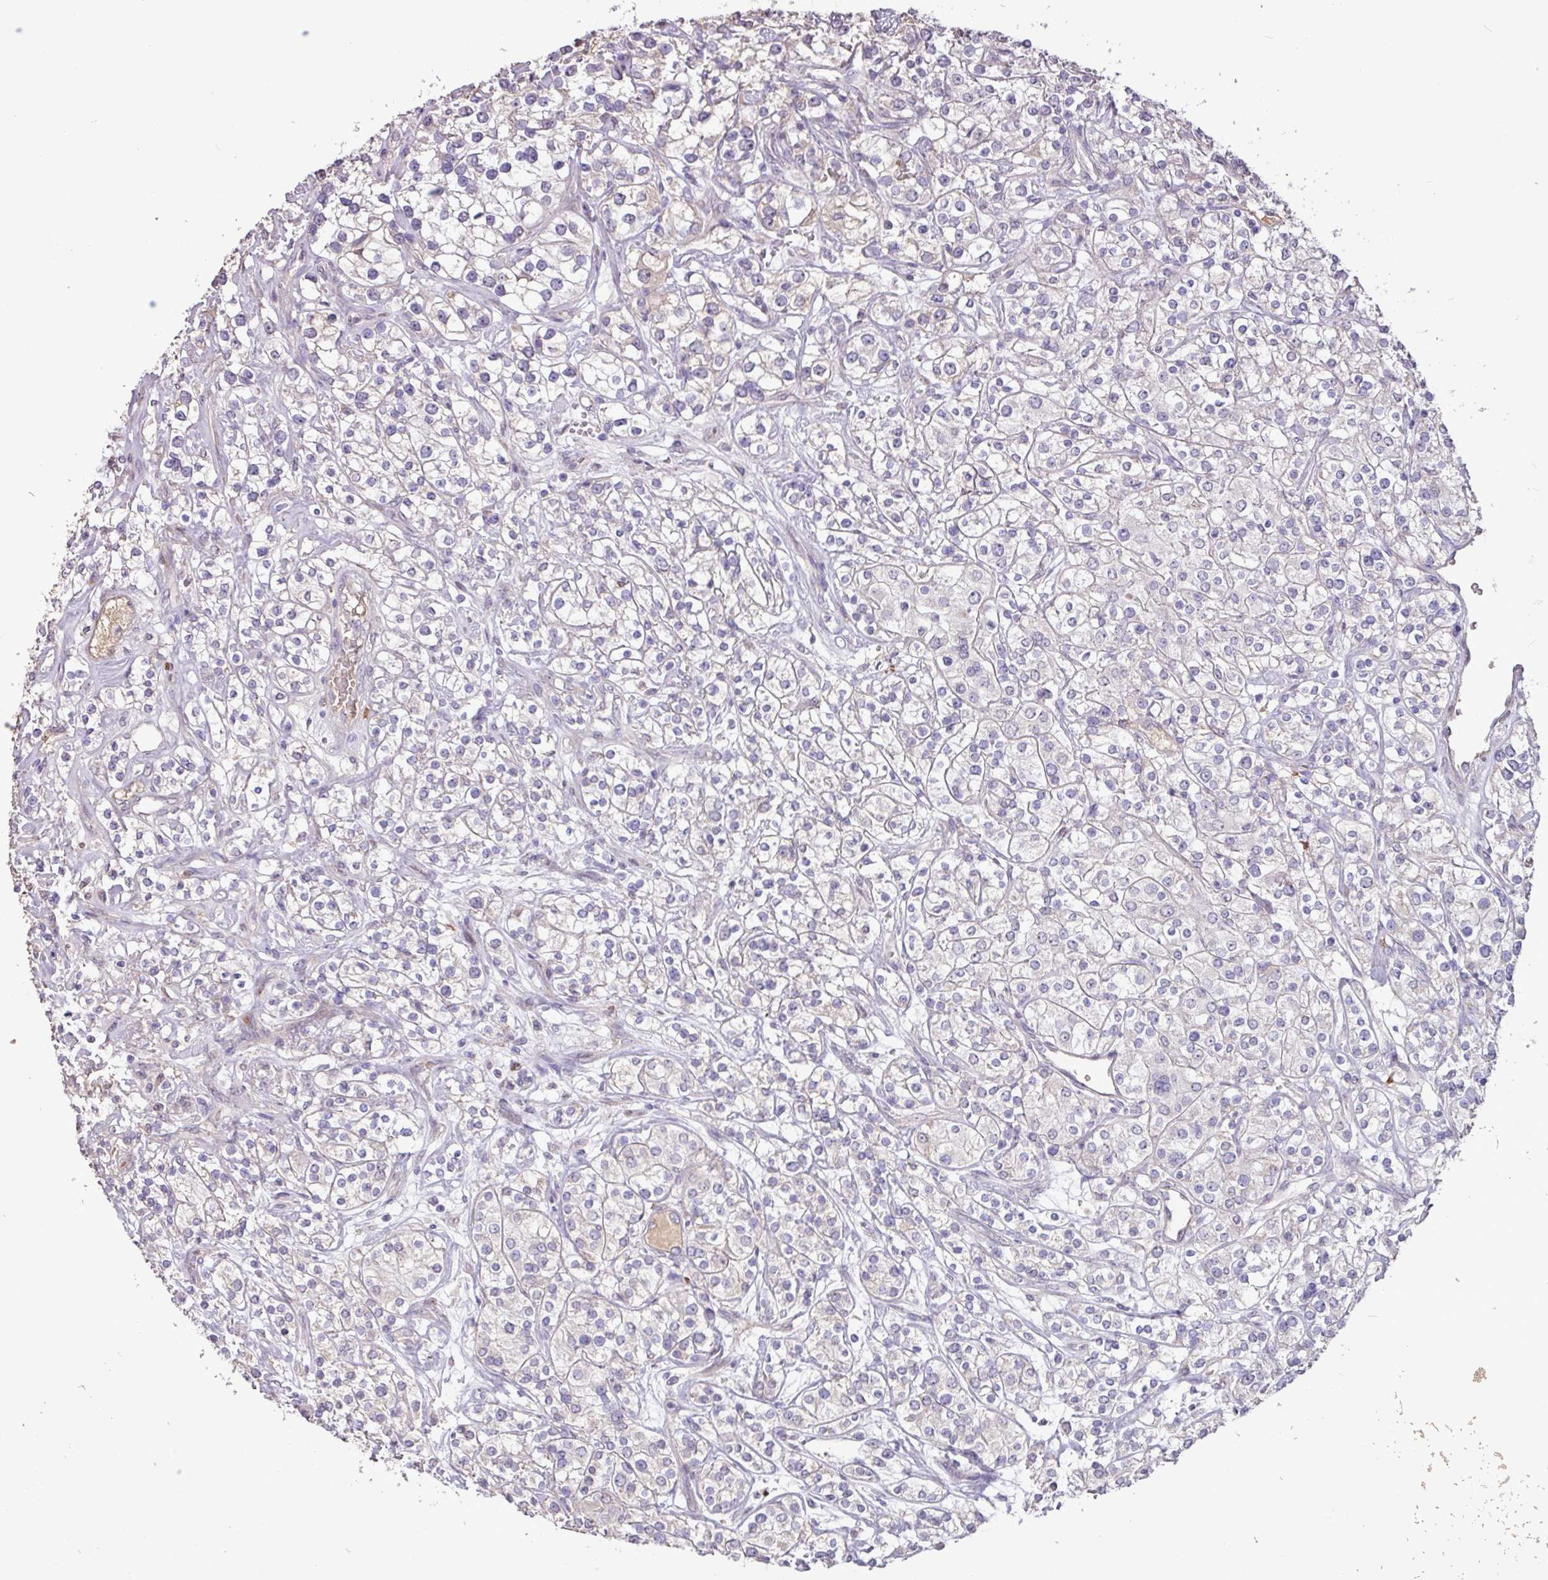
{"staining": {"intensity": "negative", "quantity": "none", "location": "none"}, "tissue": "renal cancer", "cell_type": "Tumor cells", "image_type": "cancer", "snomed": [{"axis": "morphology", "description": "Adenocarcinoma, NOS"}, {"axis": "topography", "description": "Kidney"}], "caption": "DAB (3,3'-diaminobenzidine) immunohistochemical staining of human renal adenocarcinoma demonstrates no significant staining in tumor cells.", "gene": "L3MBTL3", "patient": {"sex": "male", "age": 77}}